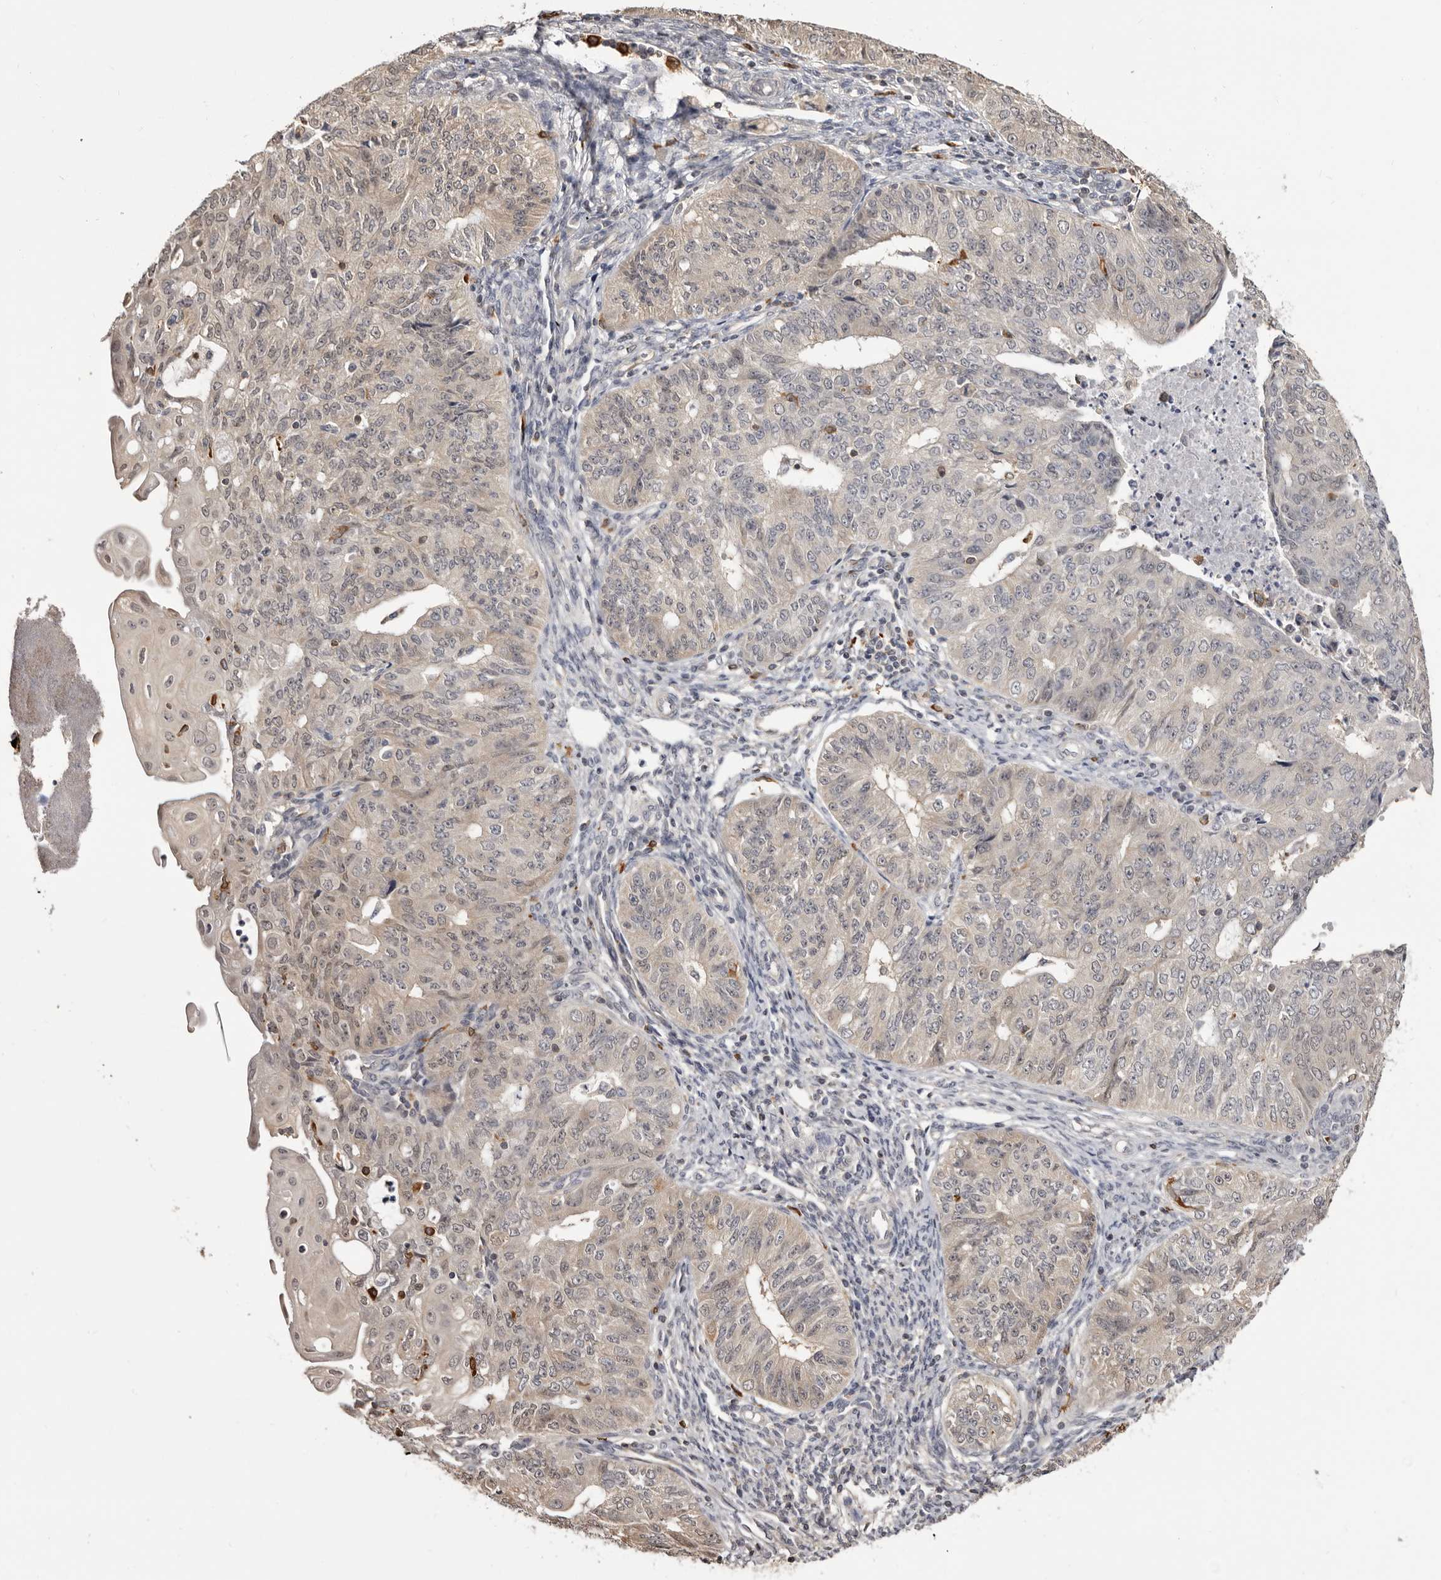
{"staining": {"intensity": "moderate", "quantity": "<25%", "location": "cytoplasmic/membranous"}, "tissue": "endometrial cancer", "cell_type": "Tumor cells", "image_type": "cancer", "snomed": [{"axis": "morphology", "description": "Adenocarcinoma, NOS"}, {"axis": "topography", "description": "Endometrium"}], "caption": "An image showing moderate cytoplasmic/membranous expression in about <25% of tumor cells in adenocarcinoma (endometrial), as visualized by brown immunohistochemical staining.", "gene": "TNNI1", "patient": {"sex": "female", "age": 32}}